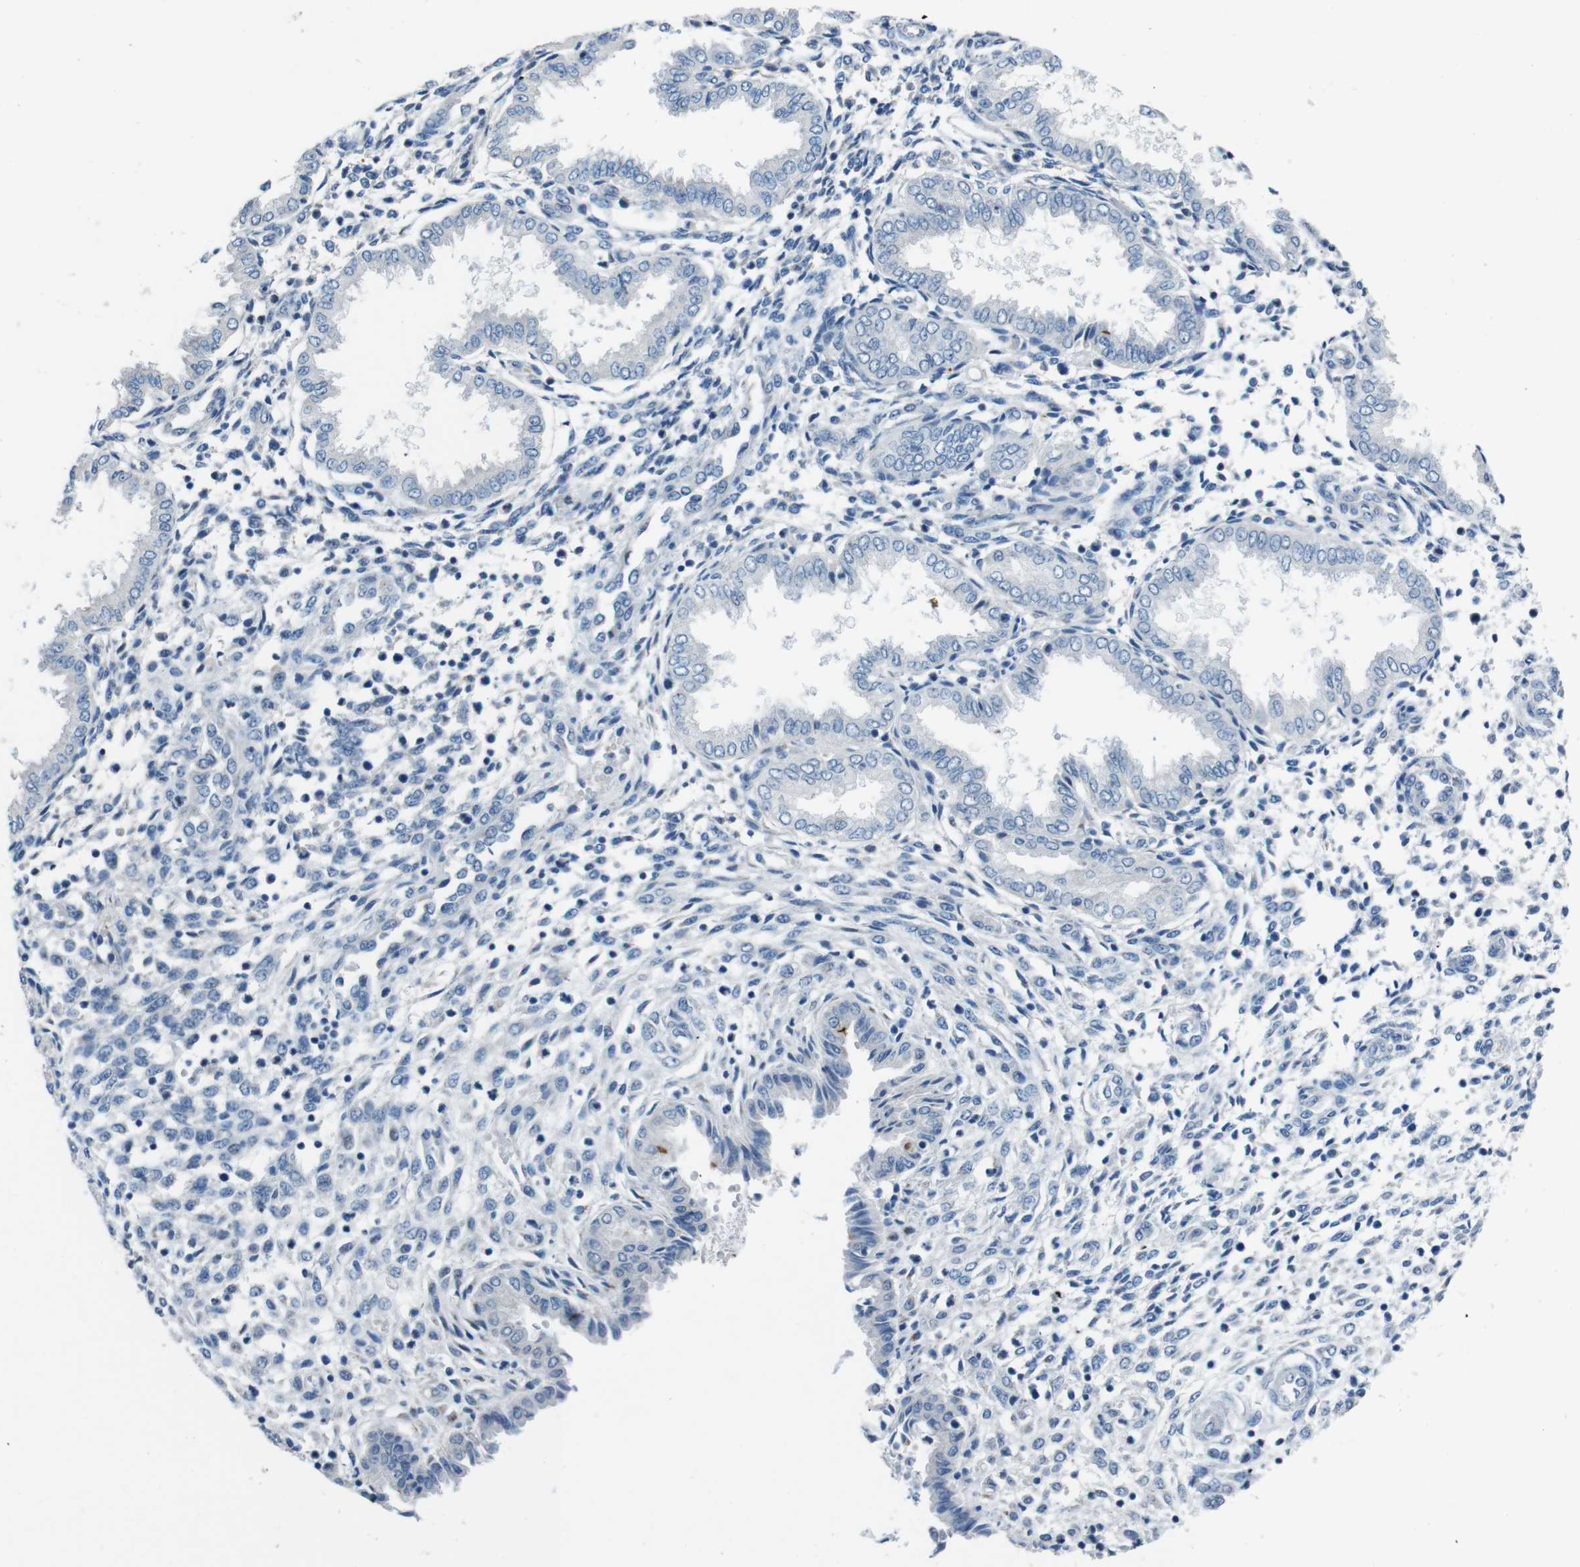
{"staining": {"intensity": "negative", "quantity": "none", "location": "none"}, "tissue": "endometrium", "cell_type": "Cells in endometrial stroma", "image_type": "normal", "snomed": [{"axis": "morphology", "description": "Normal tissue, NOS"}, {"axis": "topography", "description": "Endometrium"}], "caption": "High power microscopy image of an IHC histopathology image of unremarkable endometrium, revealing no significant positivity in cells in endometrial stroma.", "gene": "CDHR2", "patient": {"sex": "female", "age": 33}}